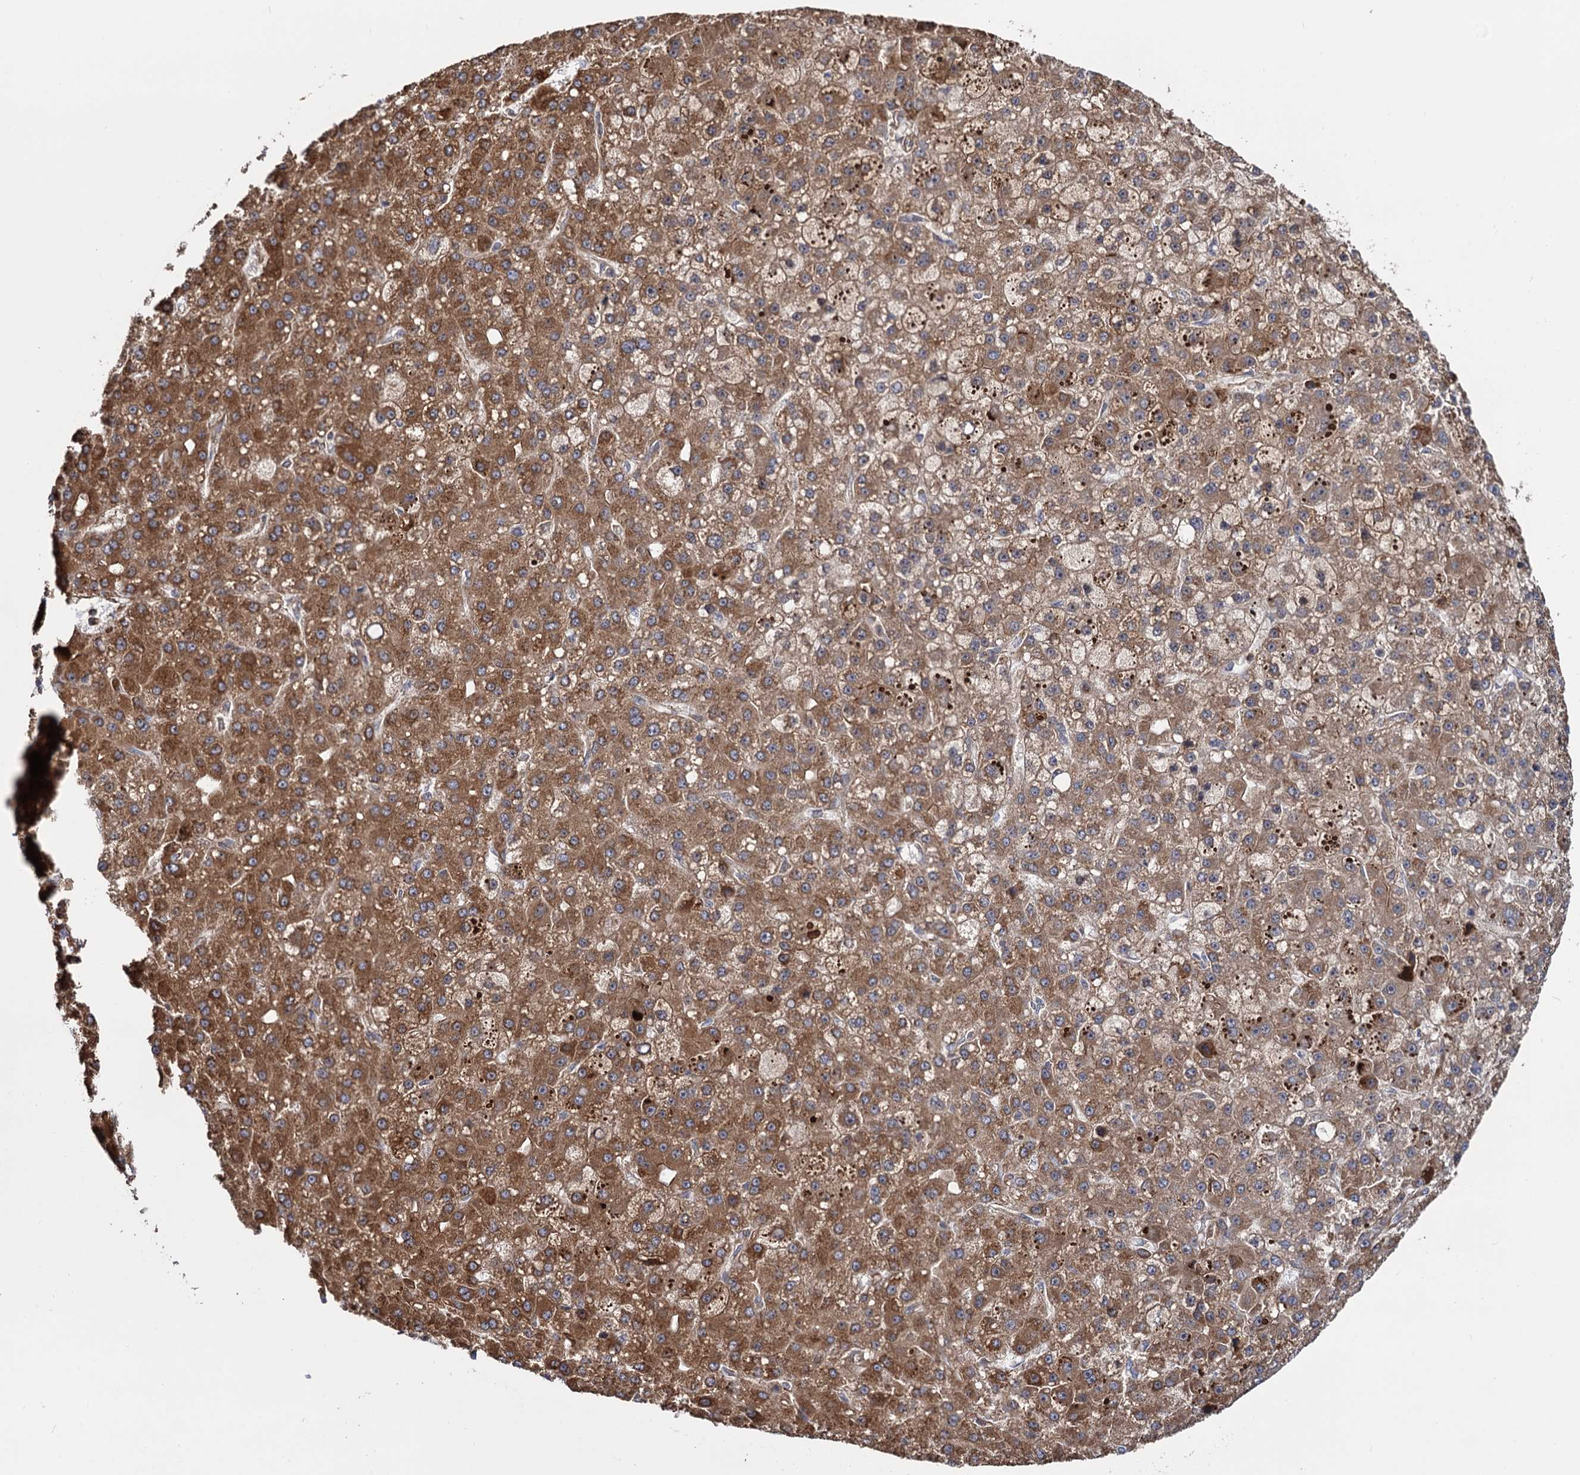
{"staining": {"intensity": "moderate", "quantity": ">75%", "location": "cytoplasmic/membranous"}, "tissue": "liver cancer", "cell_type": "Tumor cells", "image_type": "cancer", "snomed": [{"axis": "morphology", "description": "Carcinoma, Hepatocellular, NOS"}, {"axis": "topography", "description": "Liver"}], "caption": "Moderate cytoplasmic/membranous positivity is seen in approximately >75% of tumor cells in liver hepatocellular carcinoma. The protein of interest is shown in brown color, while the nuclei are stained blue.", "gene": "ATP8B4", "patient": {"sex": "male", "age": 67}}